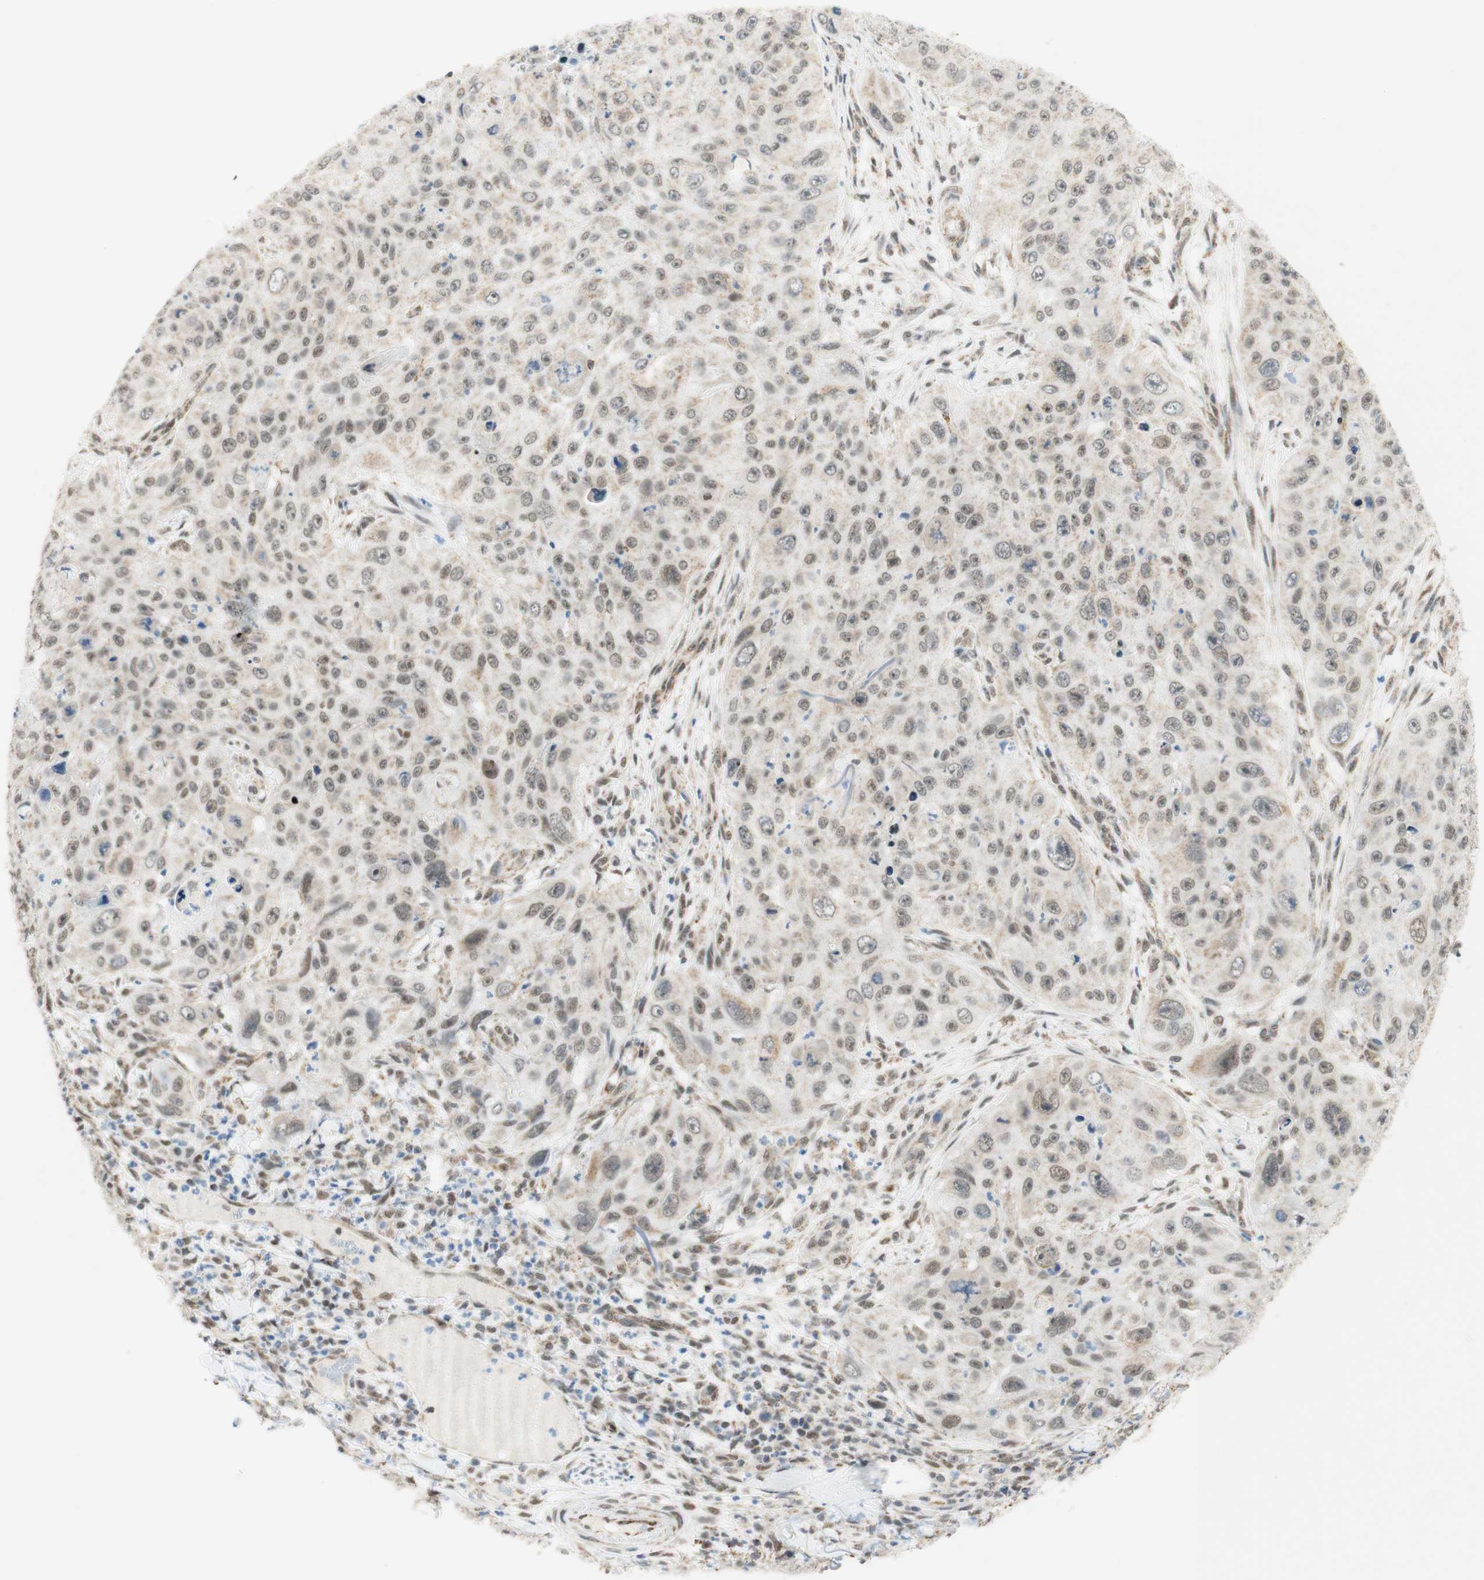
{"staining": {"intensity": "weak", "quantity": "25%-75%", "location": "nuclear"}, "tissue": "skin cancer", "cell_type": "Tumor cells", "image_type": "cancer", "snomed": [{"axis": "morphology", "description": "Squamous cell carcinoma, NOS"}, {"axis": "topography", "description": "Skin"}], "caption": "Skin squamous cell carcinoma stained with a protein marker exhibits weak staining in tumor cells.", "gene": "ZNF782", "patient": {"sex": "female", "age": 80}}